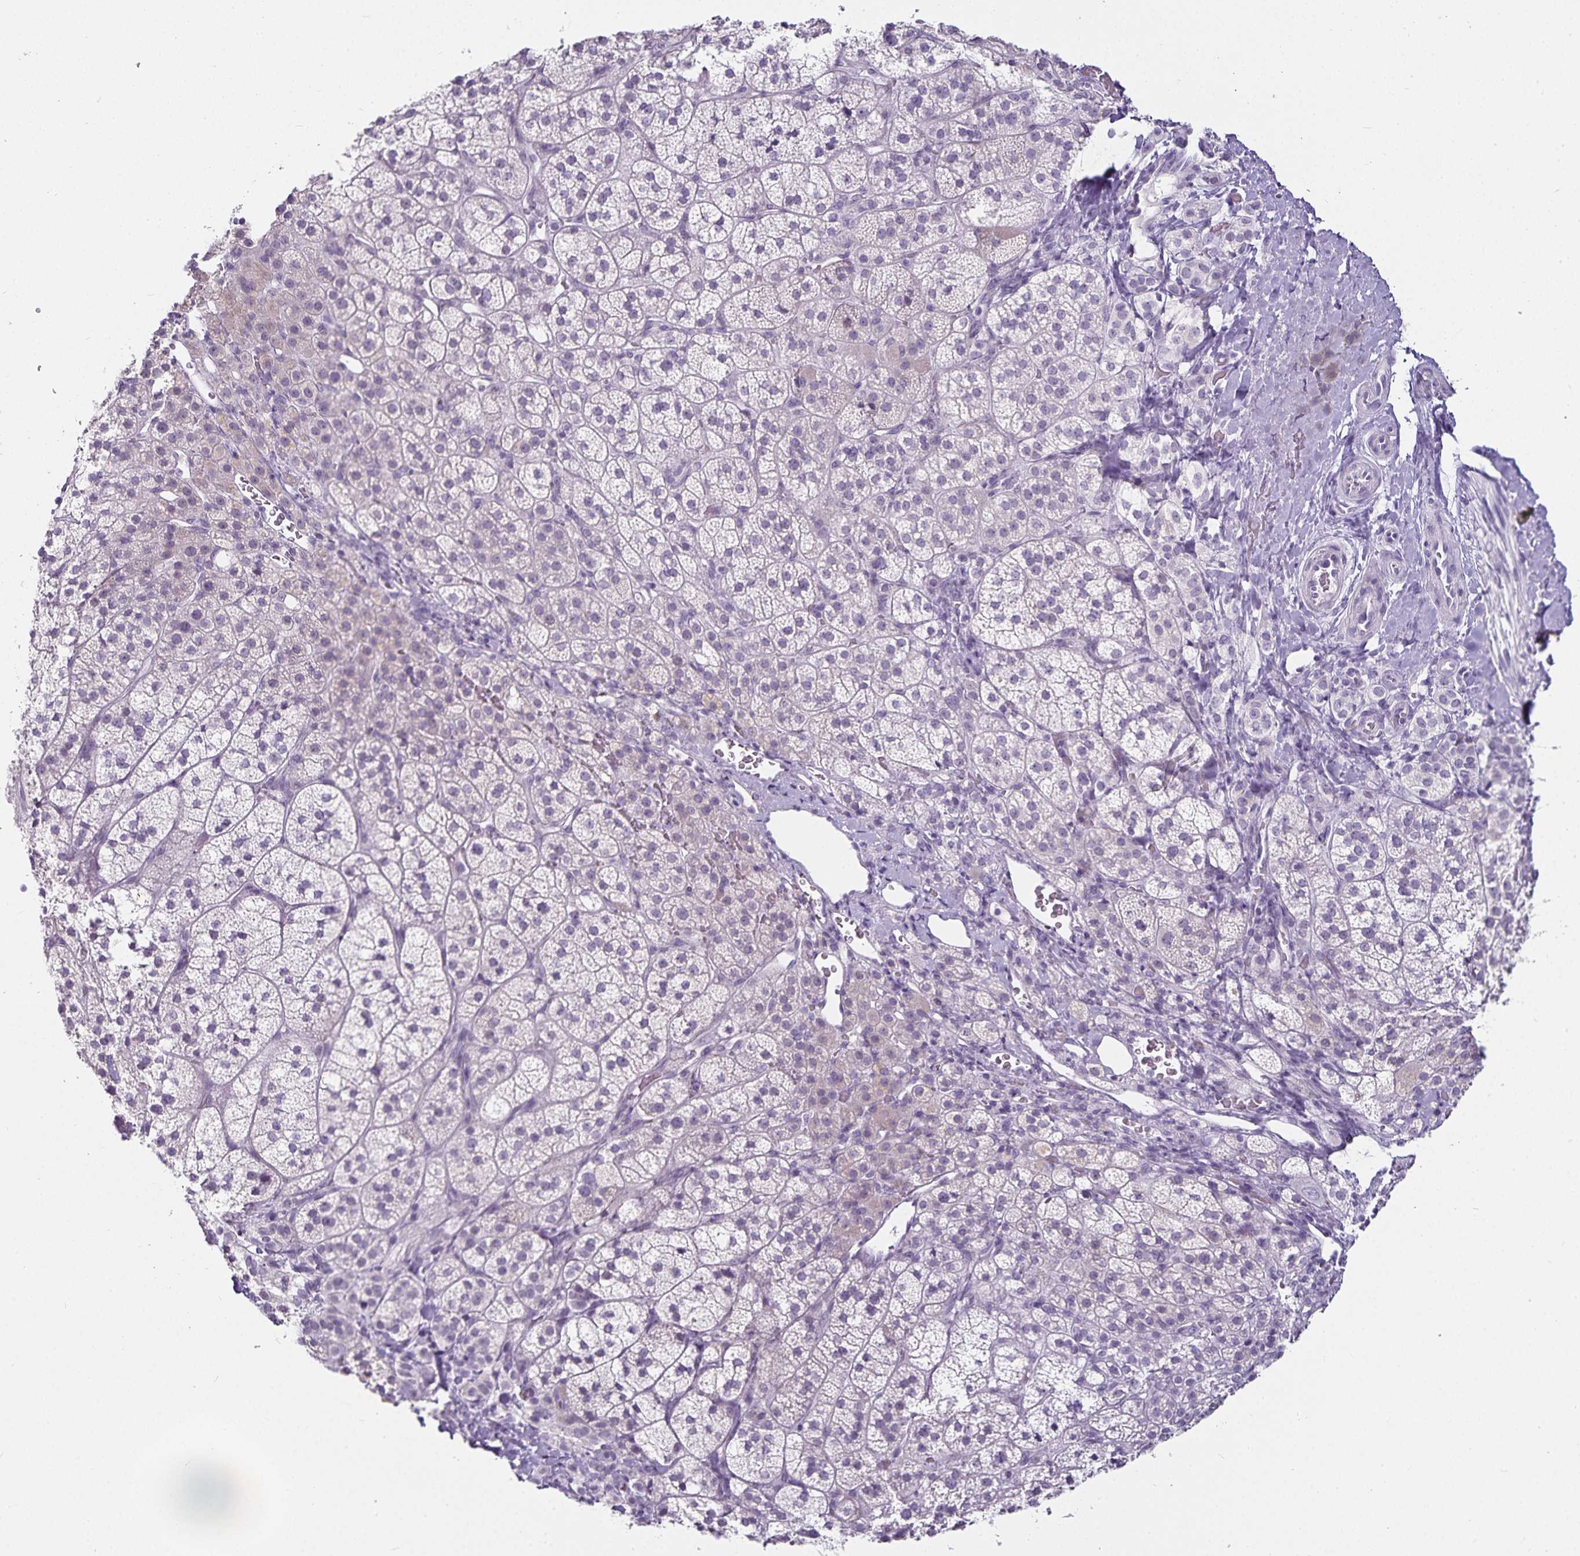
{"staining": {"intensity": "weak", "quantity": "25%-75%", "location": "cytoplasmic/membranous"}, "tissue": "adrenal gland", "cell_type": "Glandular cells", "image_type": "normal", "snomed": [{"axis": "morphology", "description": "Normal tissue, NOS"}, {"axis": "topography", "description": "Adrenal gland"}], "caption": "Protein expression analysis of benign adrenal gland shows weak cytoplasmic/membranous expression in about 25%-75% of glandular cells.", "gene": "CA12", "patient": {"sex": "female", "age": 60}}